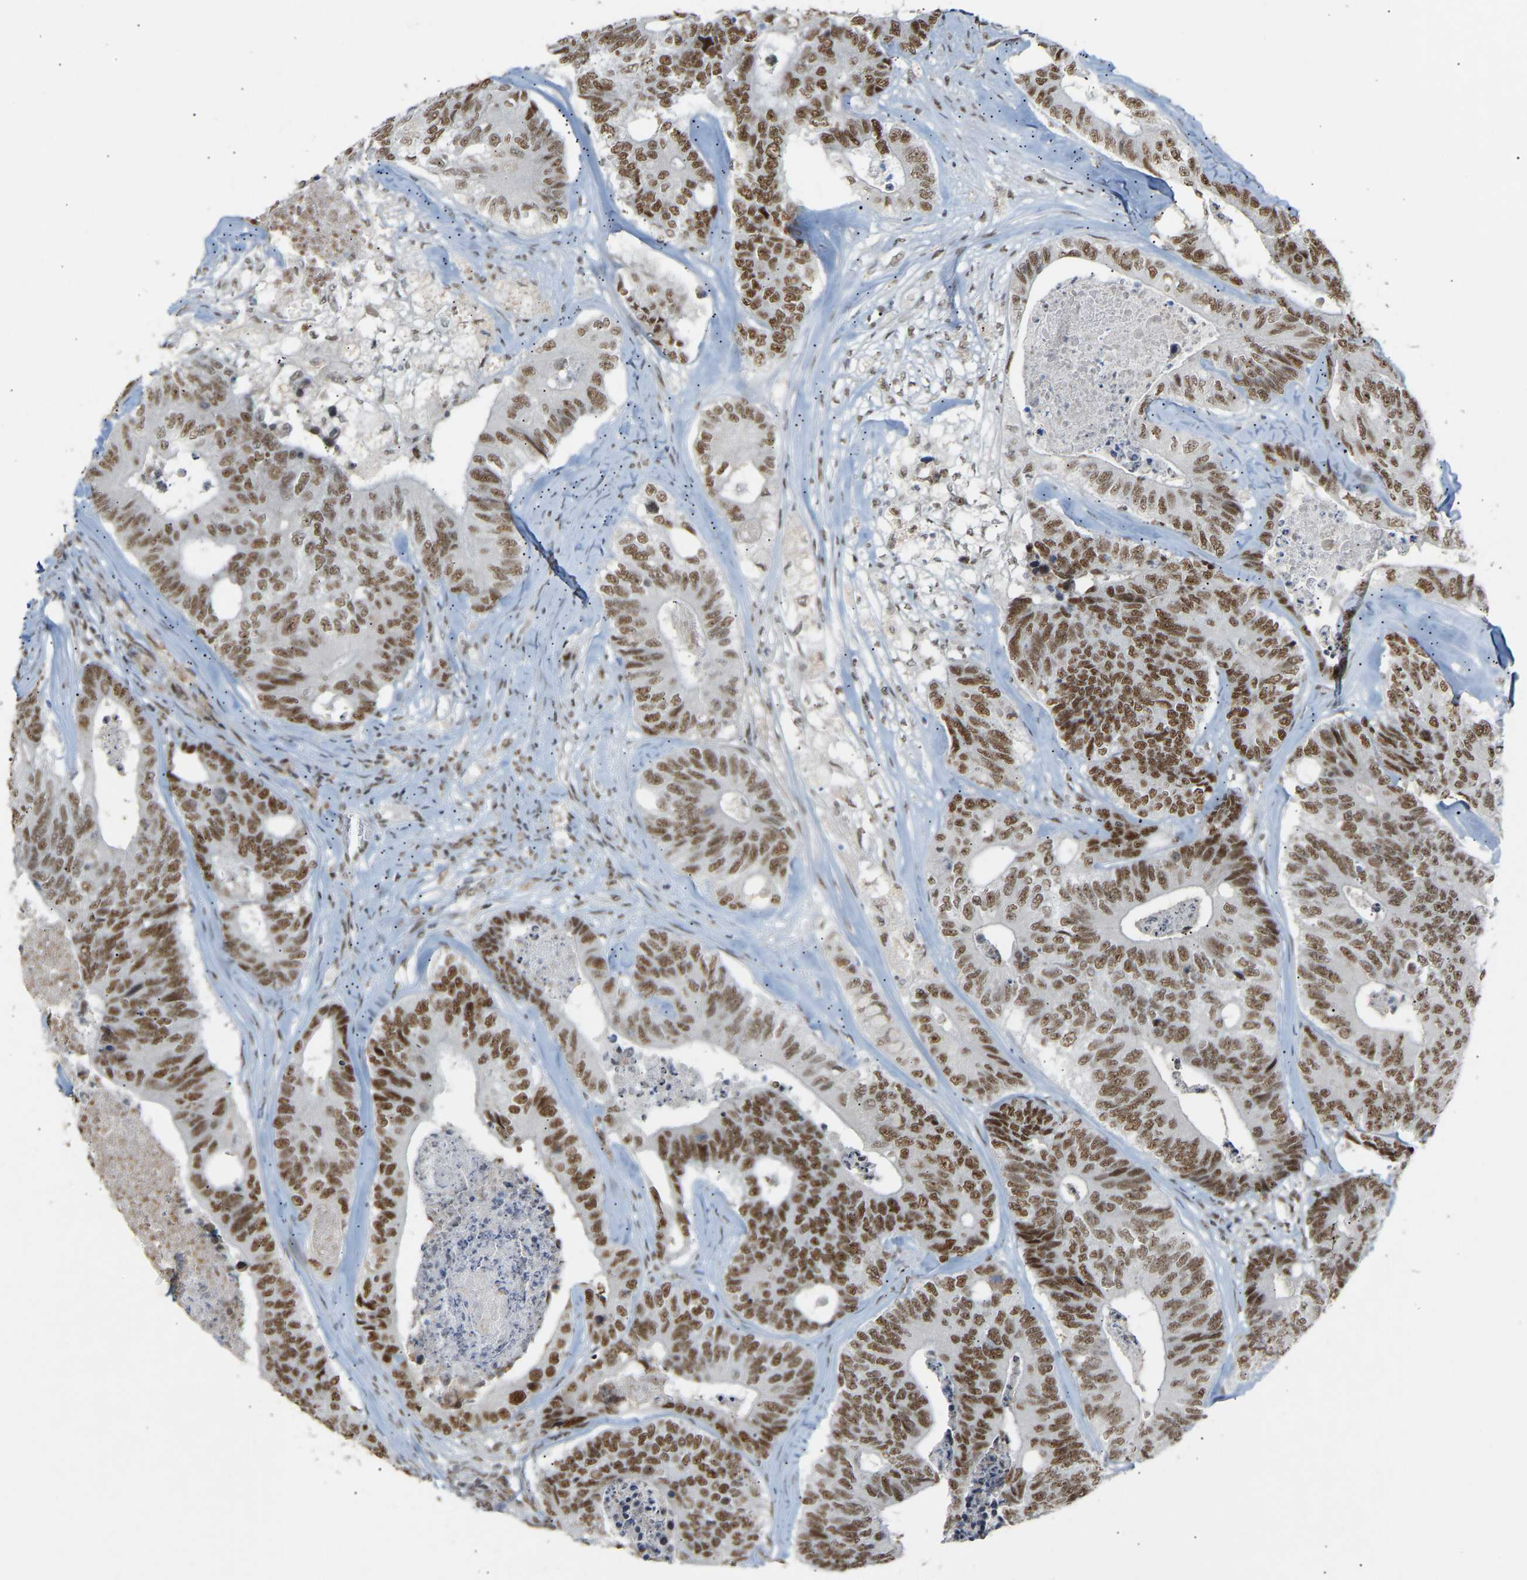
{"staining": {"intensity": "strong", "quantity": ">75%", "location": "nuclear"}, "tissue": "colorectal cancer", "cell_type": "Tumor cells", "image_type": "cancer", "snomed": [{"axis": "morphology", "description": "Adenocarcinoma, NOS"}, {"axis": "topography", "description": "Colon"}], "caption": "Strong nuclear positivity for a protein is present in about >75% of tumor cells of colorectal cancer using IHC.", "gene": "NELFB", "patient": {"sex": "female", "age": 67}}